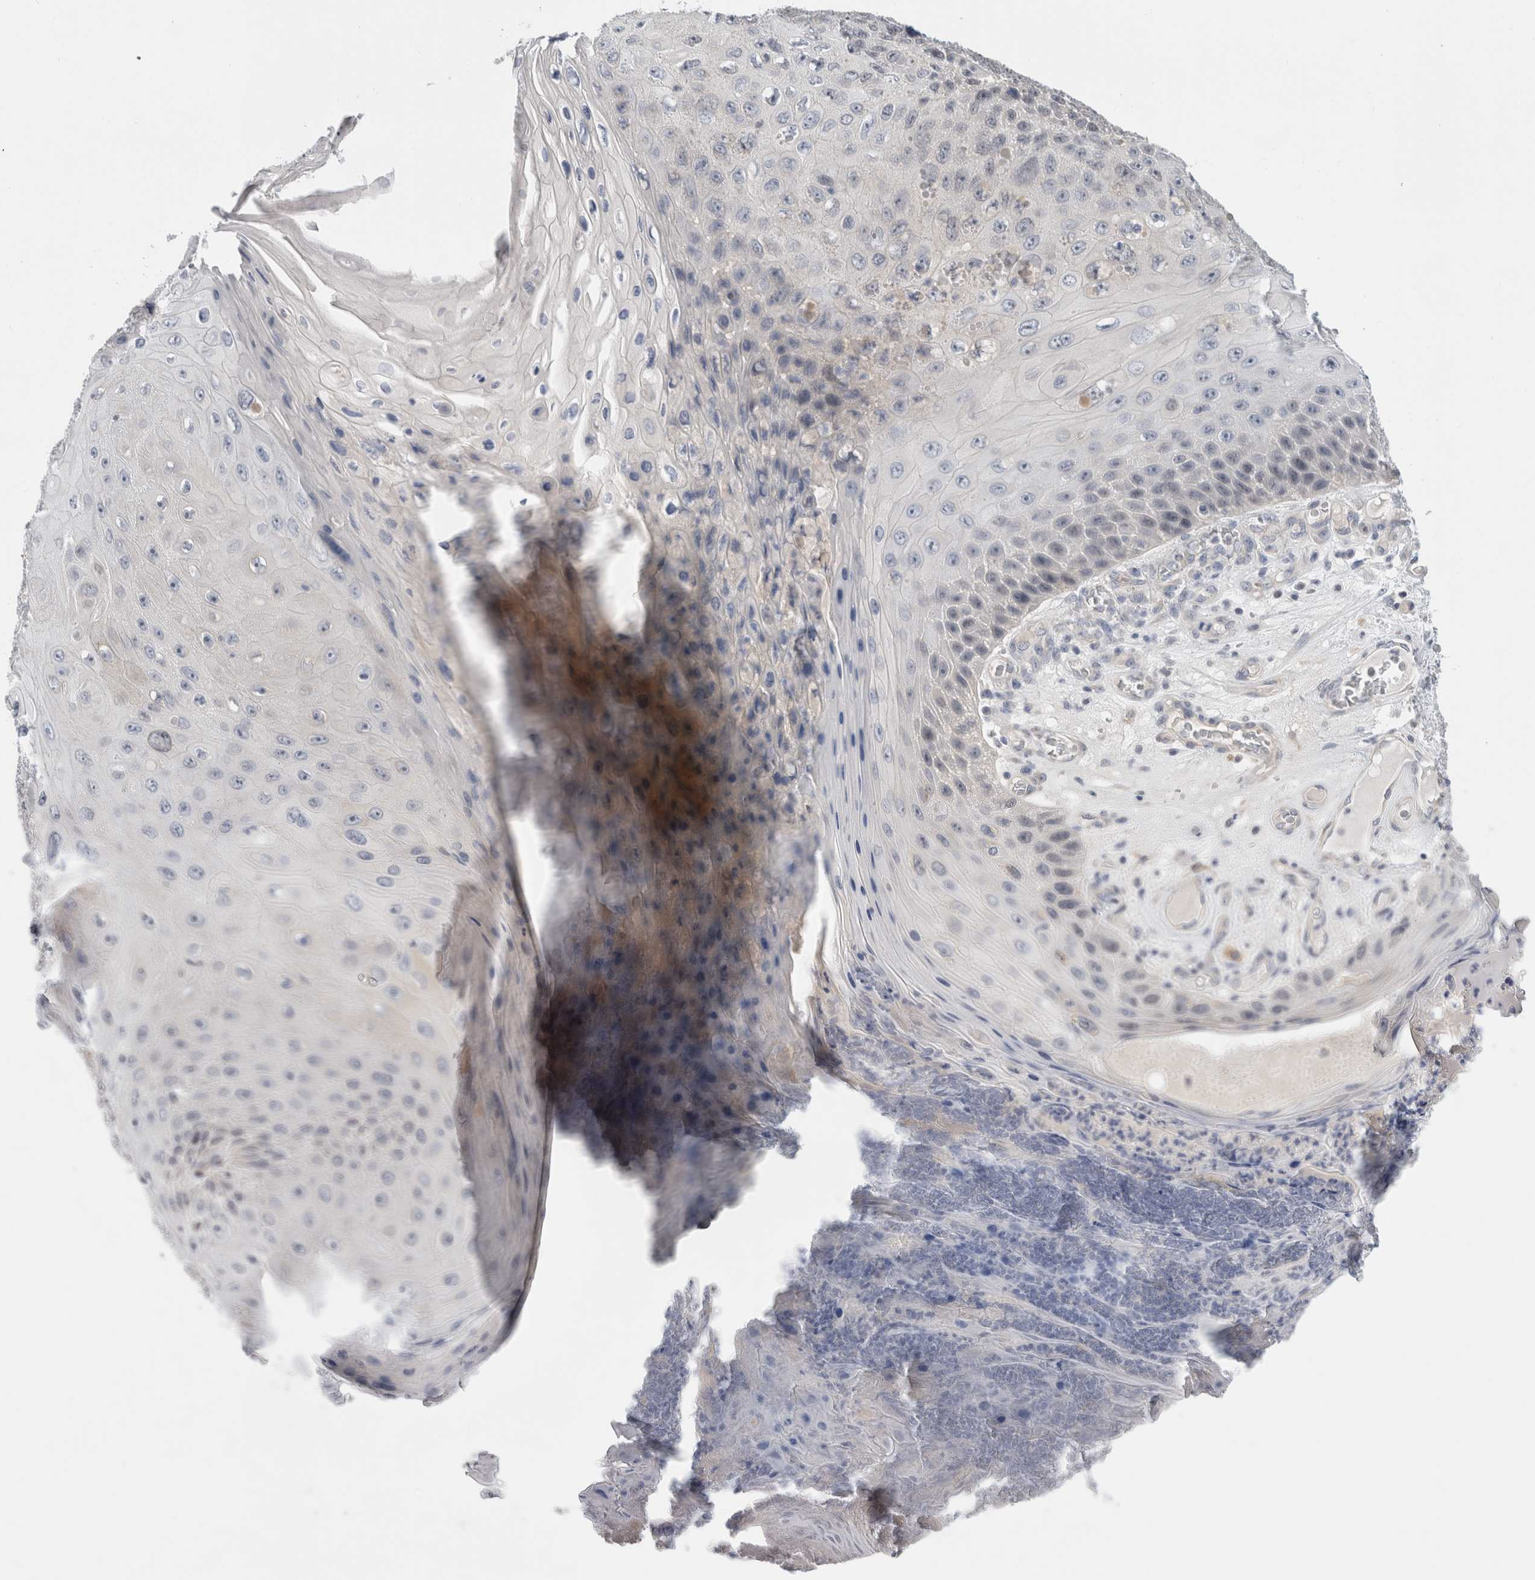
{"staining": {"intensity": "negative", "quantity": "none", "location": "none"}, "tissue": "skin cancer", "cell_type": "Tumor cells", "image_type": "cancer", "snomed": [{"axis": "morphology", "description": "Squamous cell carcinoma, NOS"}, {"axis": "topography", "description": "Skin"}], "caption": "High magnification brightfield microscopy of skin squamous cell carcinoma stained with DAB (brown) and counterstained with hematoxylin (blue): tumor cells show no significant staining. (DAB (3,3'-diaminobenzidine) IHC, high magnification).", "gene": "SYTL5", "patient": {"sex": "female", "age": 88}}